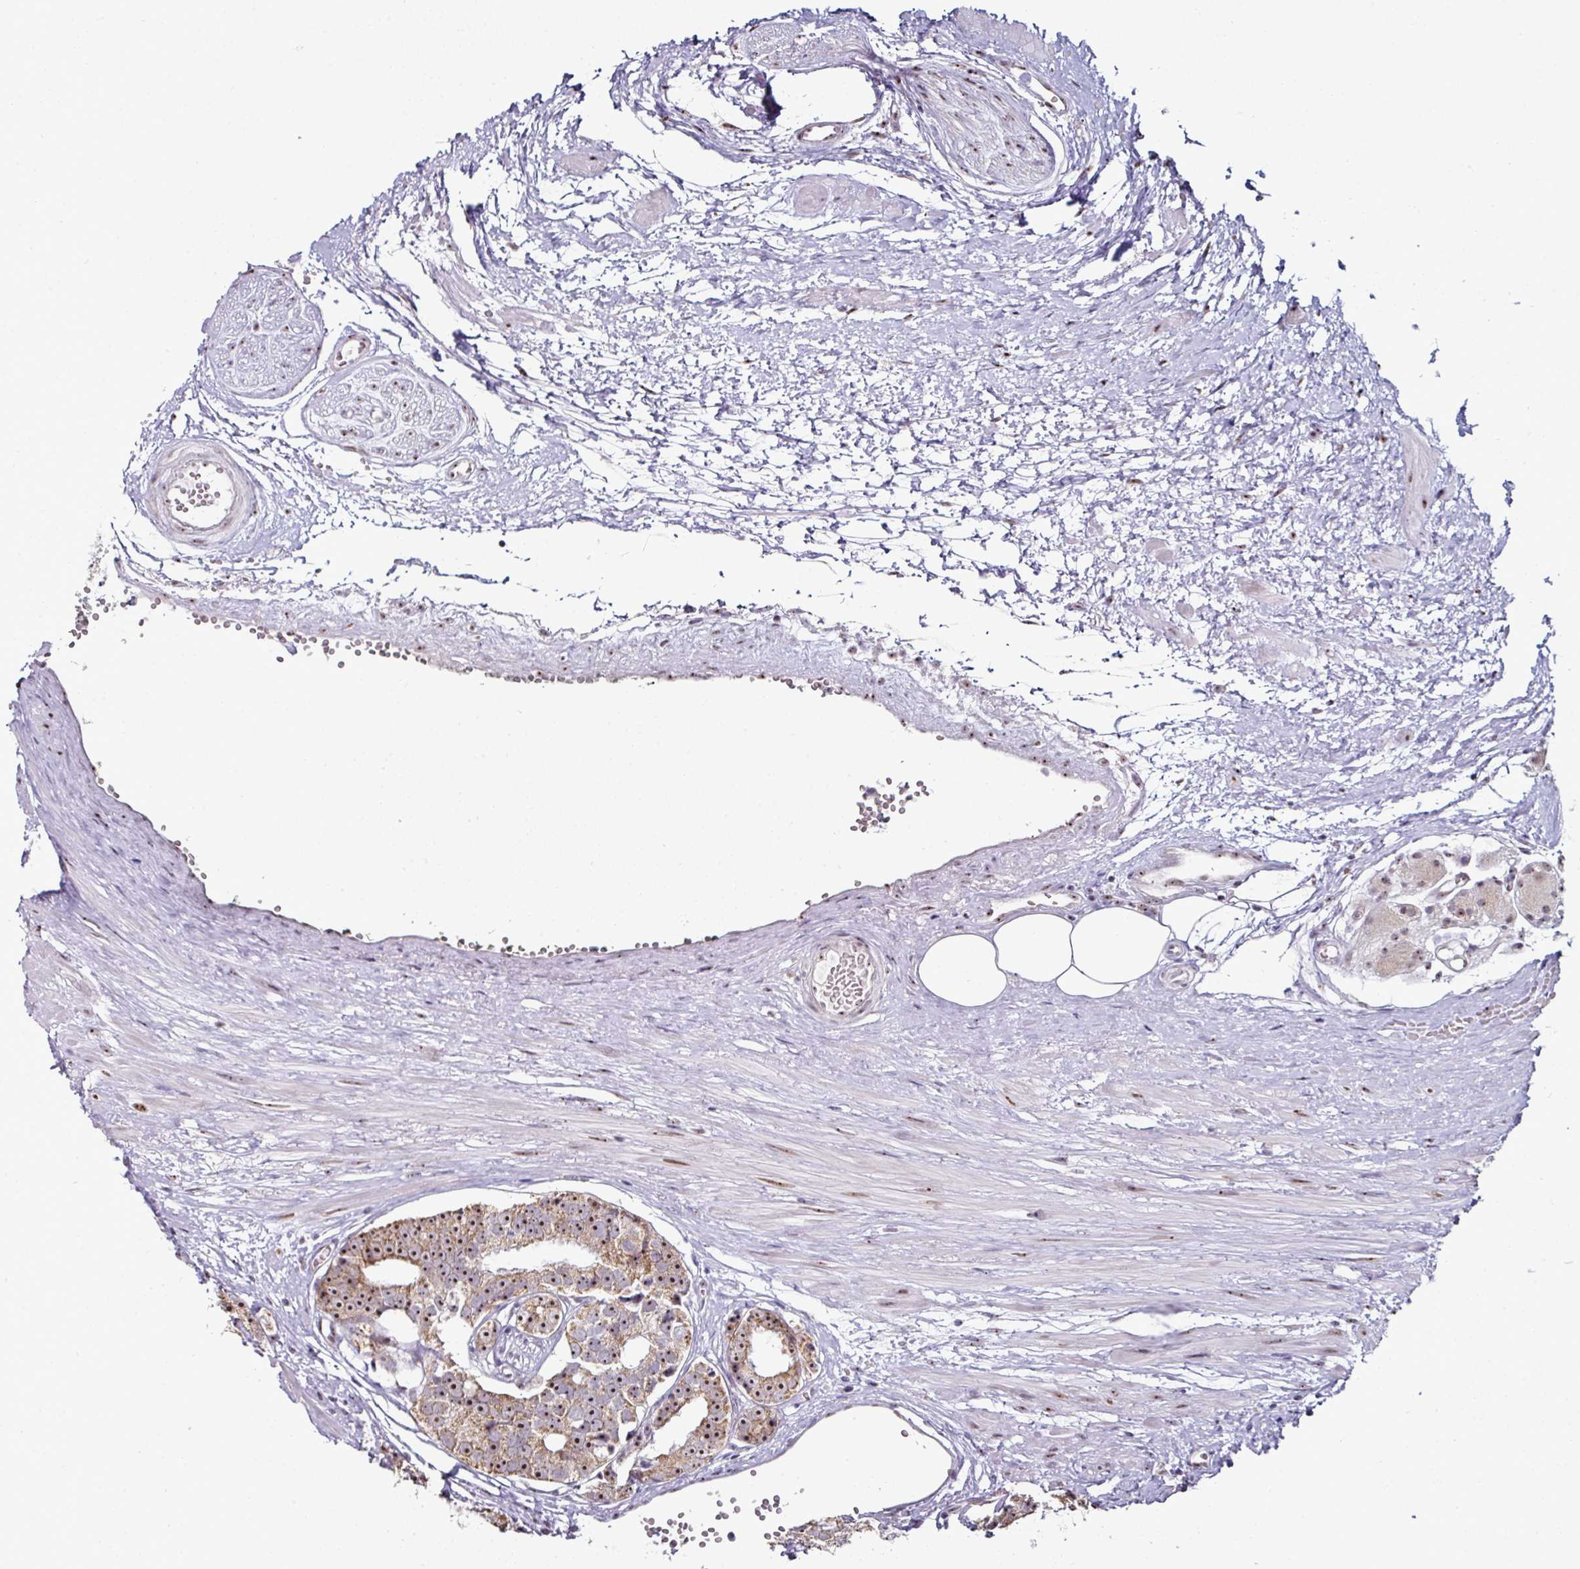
{"staining": {"intensity": "moderate", "quantity": ">75%", "location": "cytoplasmic/membranous,nuclear"}, "tissue": "prostate cancer", "cell_type": "Tumor cells", "image_type": "cancer", "snomed": [{"axis": "morphology", "description": "Adenocarcinoma, High grade"}, {"axis": "topography", "description": "Prostate"}], "caption": "Prostate cancer stained with immunohistochemistry demonstrates moderate cytoplasmic/membranous and nuclear expression in approximately >75% of tumor cells.", "gene": "NACC2", "patient": {"sex": "male", "age": 71}}